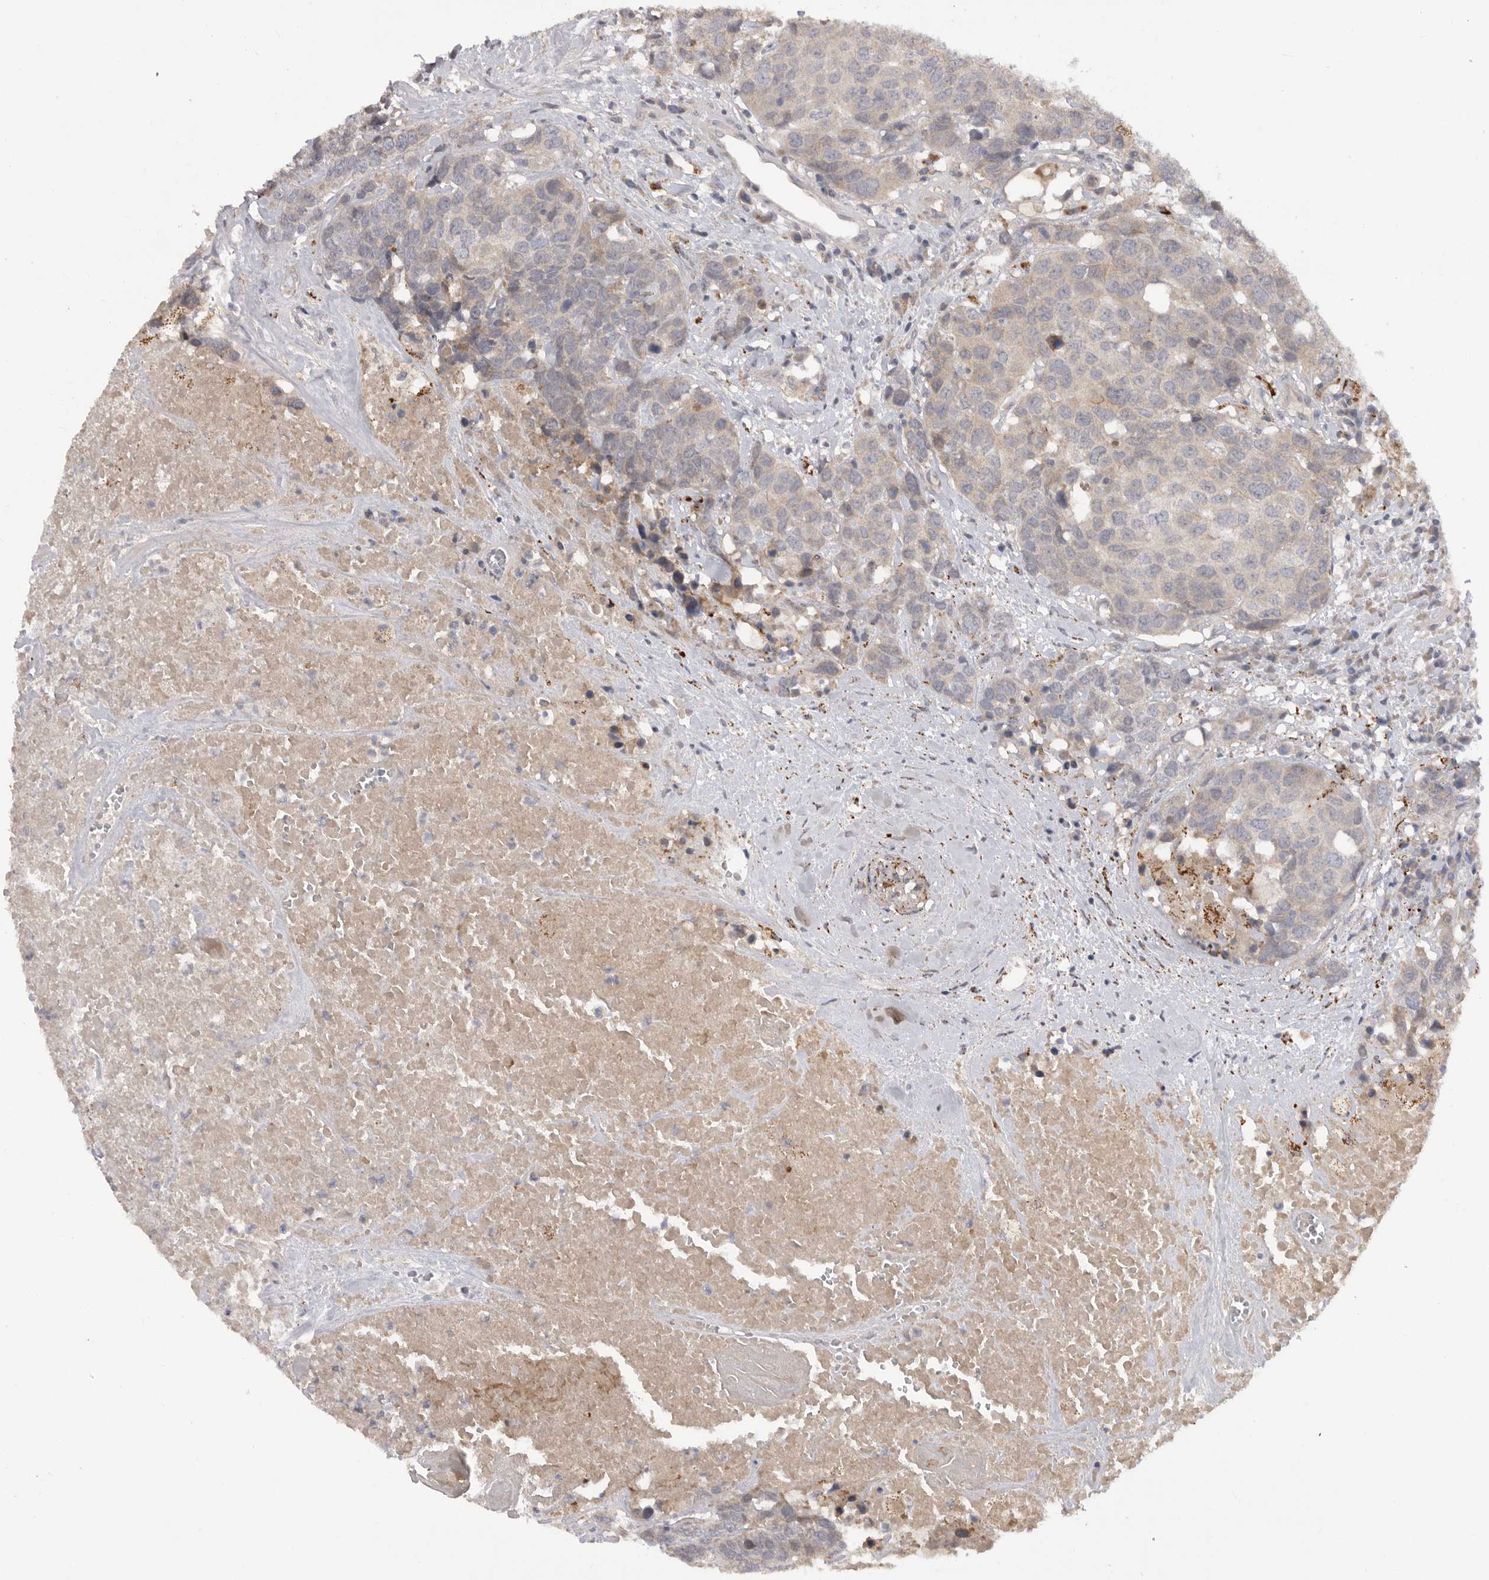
{"staining": {"intensity": "negative", "quantity": "none", "location": "none"}, "tissue": "head and neck cancer", "cell_type": "Tumor cells", "image_type": "cancer", "snomed": [{"axis": "morphology", "description": "Squamous cell carcinoma, NOS"}, {"axis": "topography", "description": "Head-Neck"}], "caption": "The photomicrograph displays no staining of tumor cells in head and neck cancer.", "gene": "DHDDS", "patient": {"sex": "male", "age": 66}}